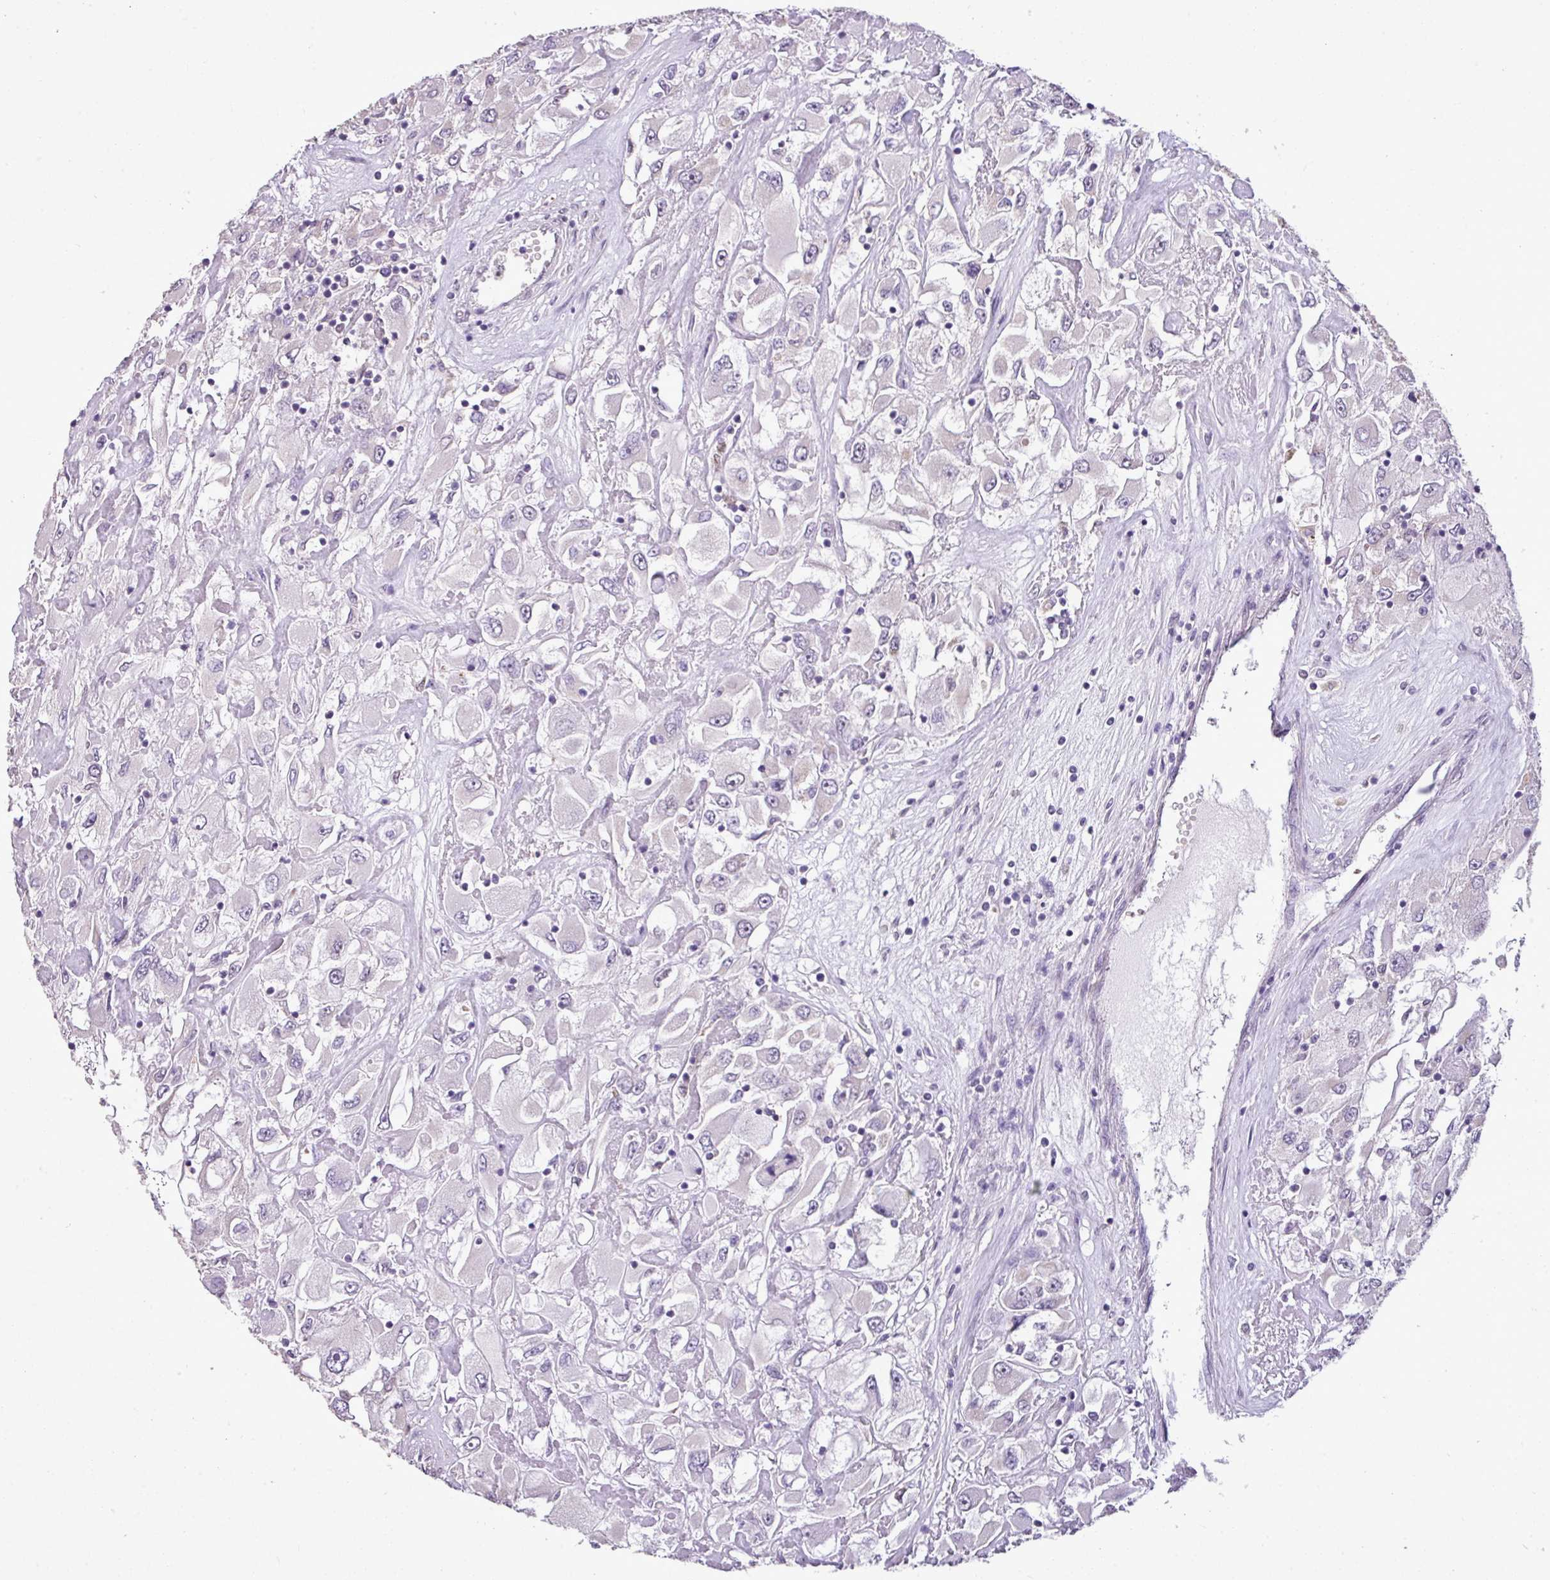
{"staining": {"intensity": "negative", "quantity": "none", "location": "none"}, "tissue": "renal cancer", "cell_type": "Tumor cells", "image_type": "cancer", "snomed": [{"axis": "morphology", "description": "Adenocarcinoma, NOS"}, {"axis": "topography", "description": "Kidney"}], "caption": "Human adenocarcinoma (renal) stained for a protein using immunohistochemistry reveals no staining in tumor cells.", "gene": "ALDH2", "patient": {"sex": "female", "age": 52}}